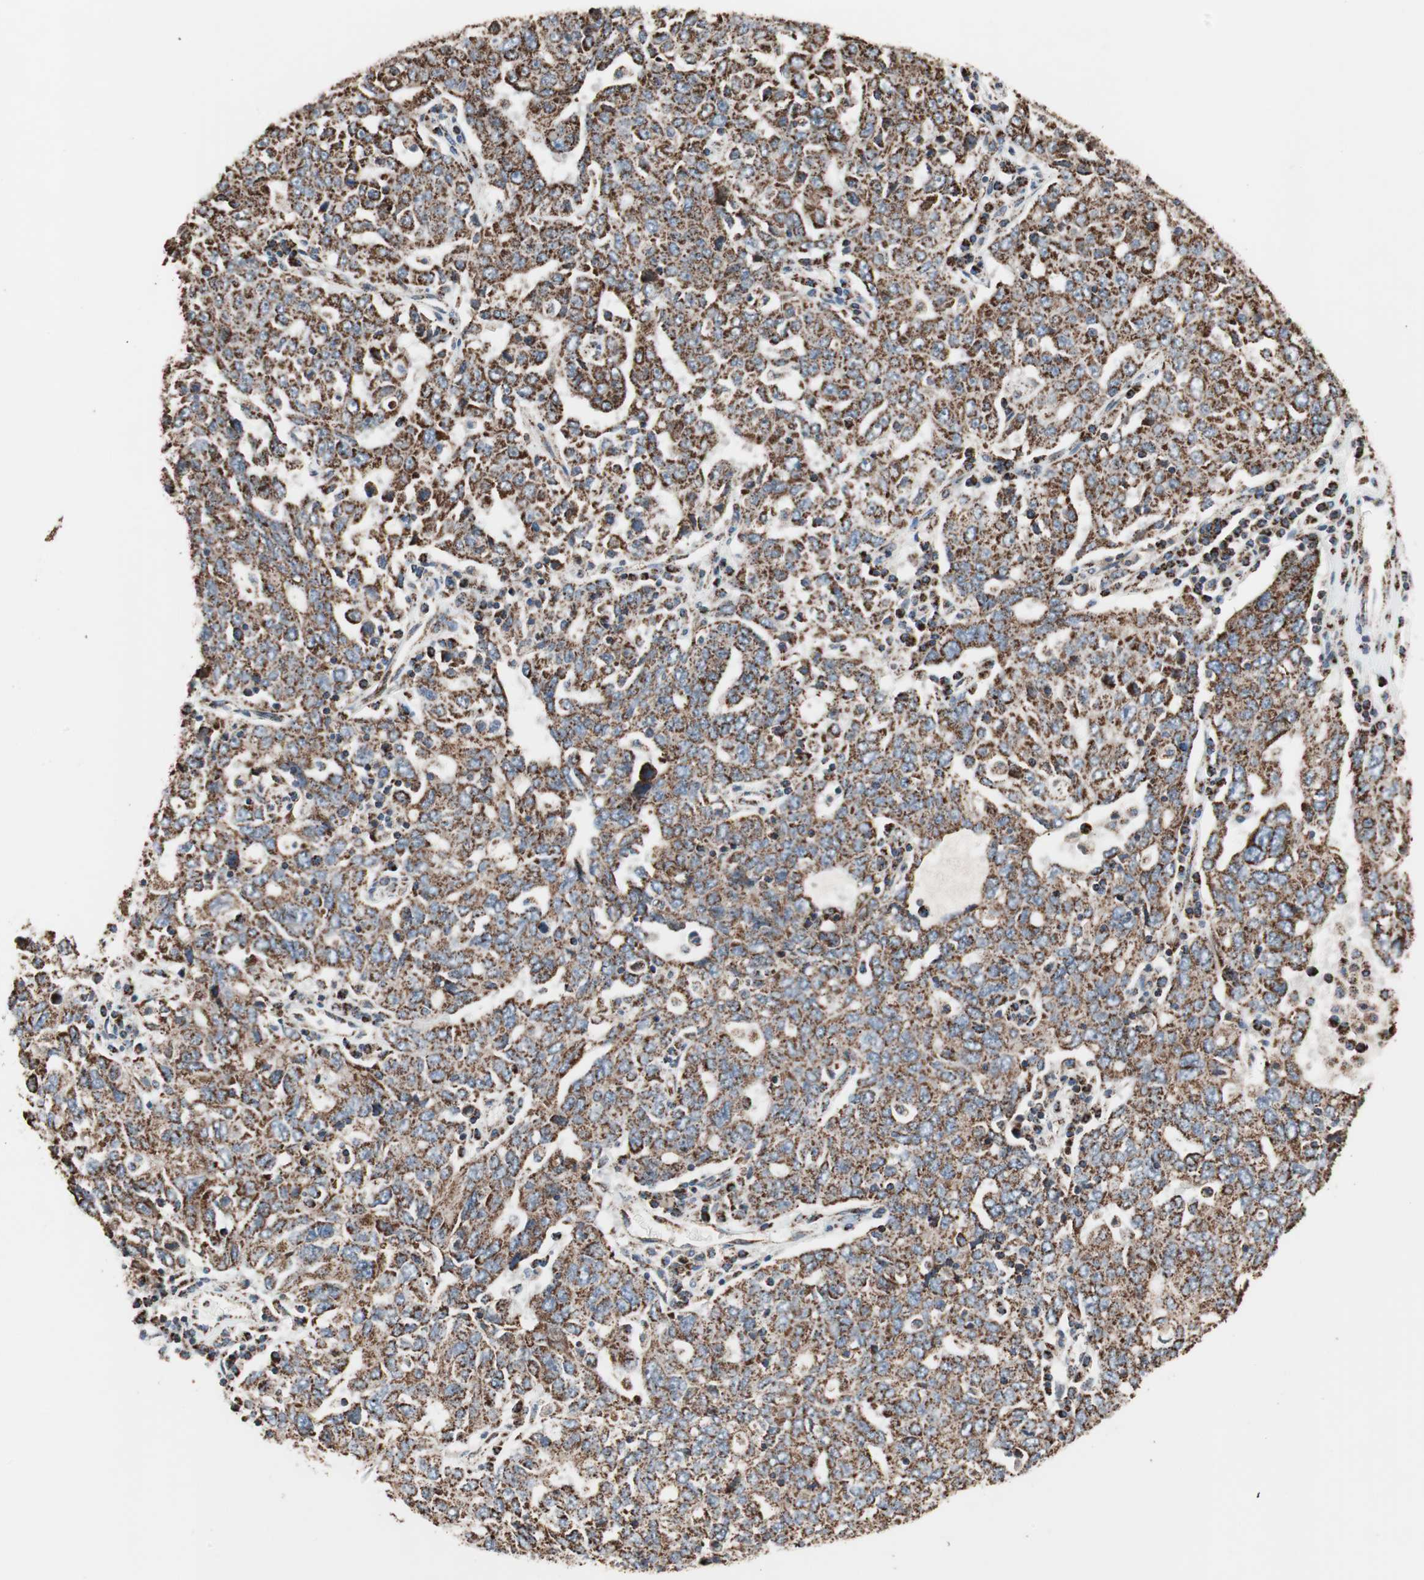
{"staining": {"intensity": "strong", "quantity": ">75%", "location": "cytoplasmic/membranous"}, "tissue": "ovarian cancer", "cell_type": "Tumor cells", "image_type": "cancer", "snomed": [{"axis": "morphology", "description": "Carcinoma, endometroid"}, {"axis": "topography", "description": "Ovary"}], "caption": "High-magnification brightfield microscopy of endometroid carcinoma (ovarian) stained with DAB (brown) and counterstained with hematoxylin (blue). tumor cells exhibit strong cytoplasmic/membranous staining is identified in about>75% of cells.", "gene": "PCSK4", "patient": {"sex": "female", "age": 62}}